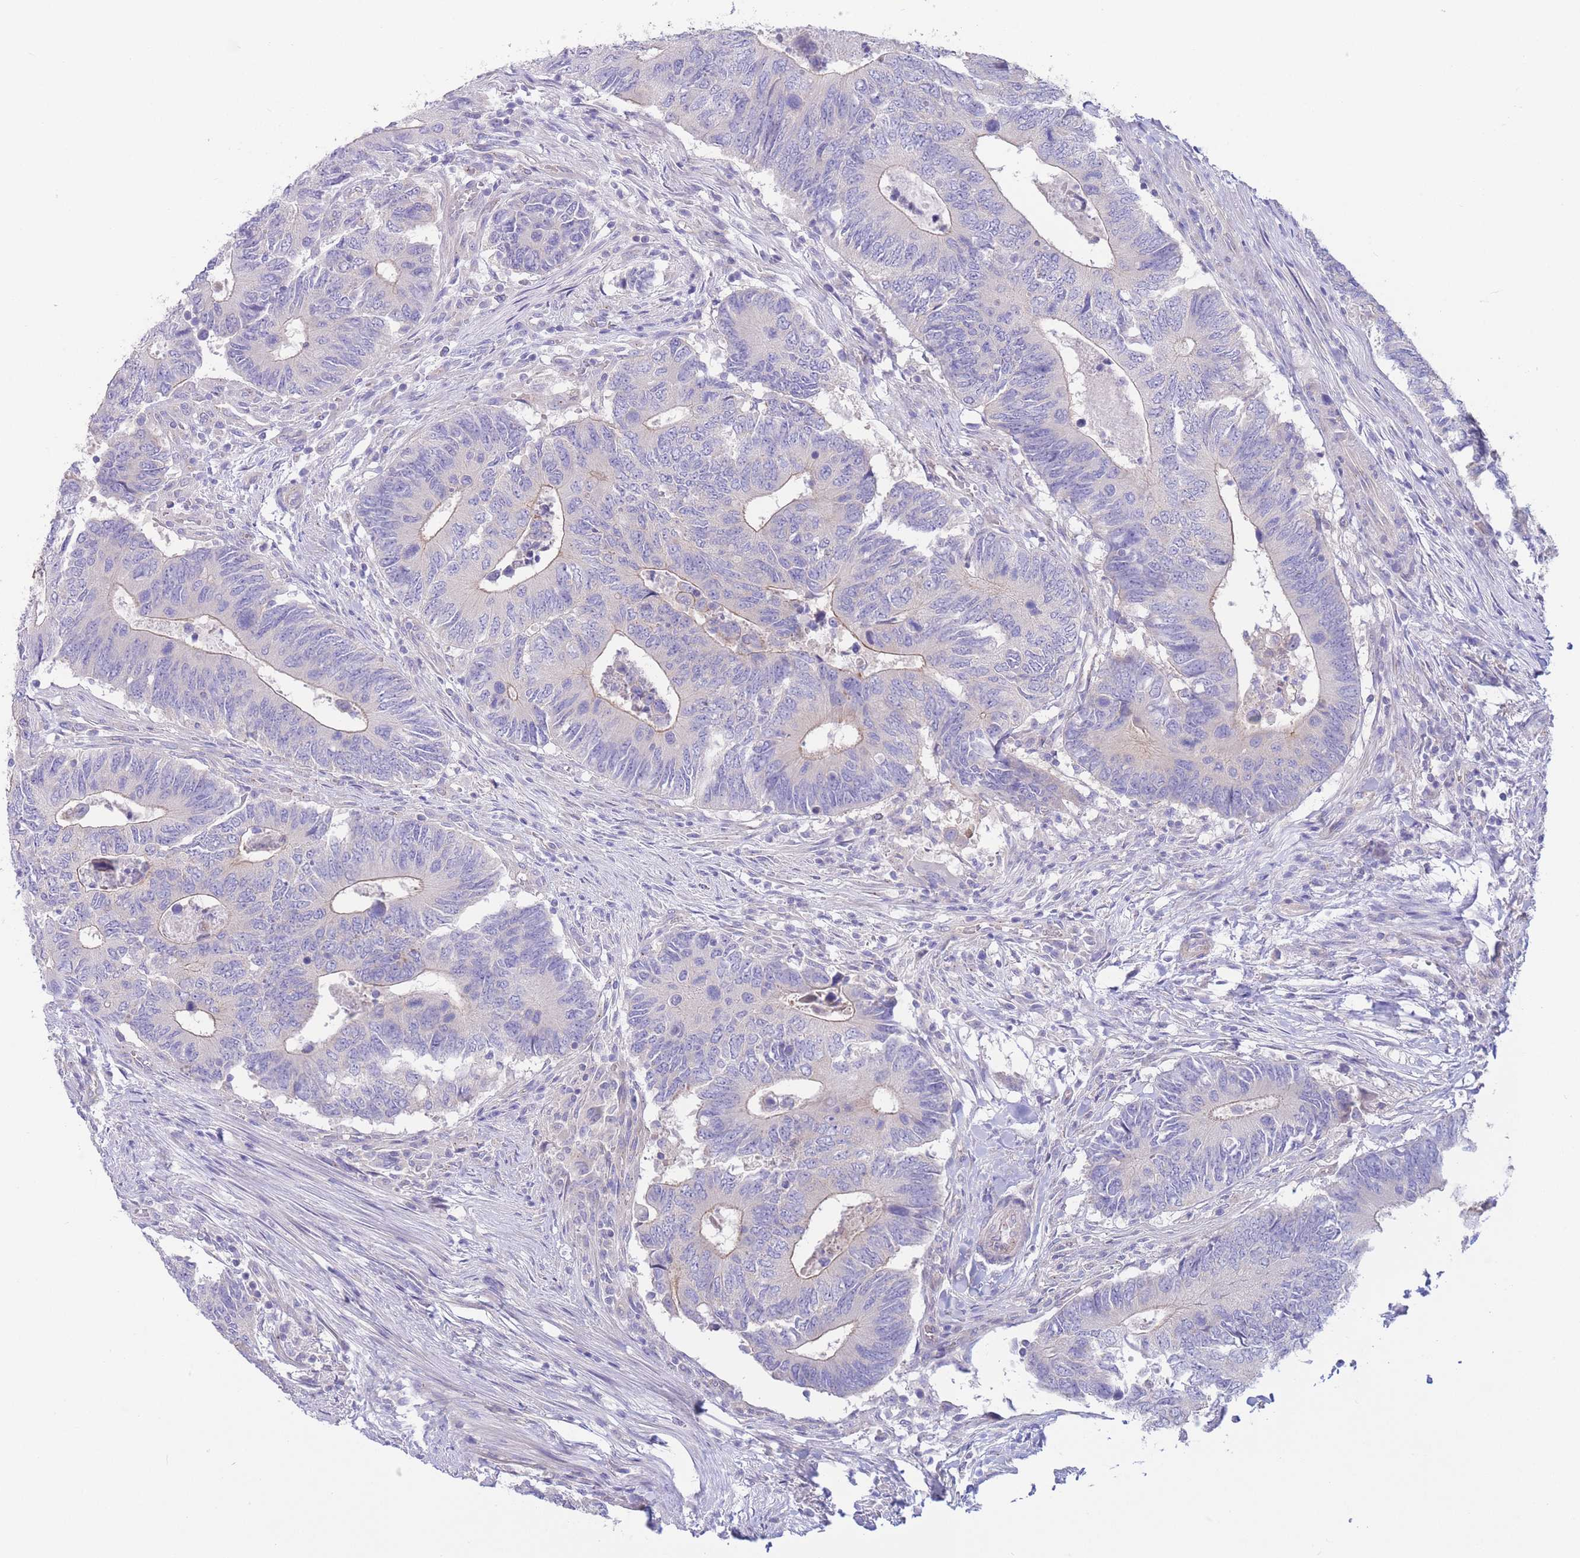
{"staining": {"intensity": "weak", "quantity": "<25%", "location": "cytoplasmic/membranous"}, "tissue": "colorectal cancer", "cell_type": "Tumor cells", "image_type": "cancer", "snomed": [{"axis": "morphology", "description": "Adenocarcinoma, NOS"}, {"axis": "topography", "description": "Colon"}], "caption": "Tumor cells show no significant expression in colorectal cancer.", "gene": "ALS2CL", "patient": {"sex": "male", "age": 87}}